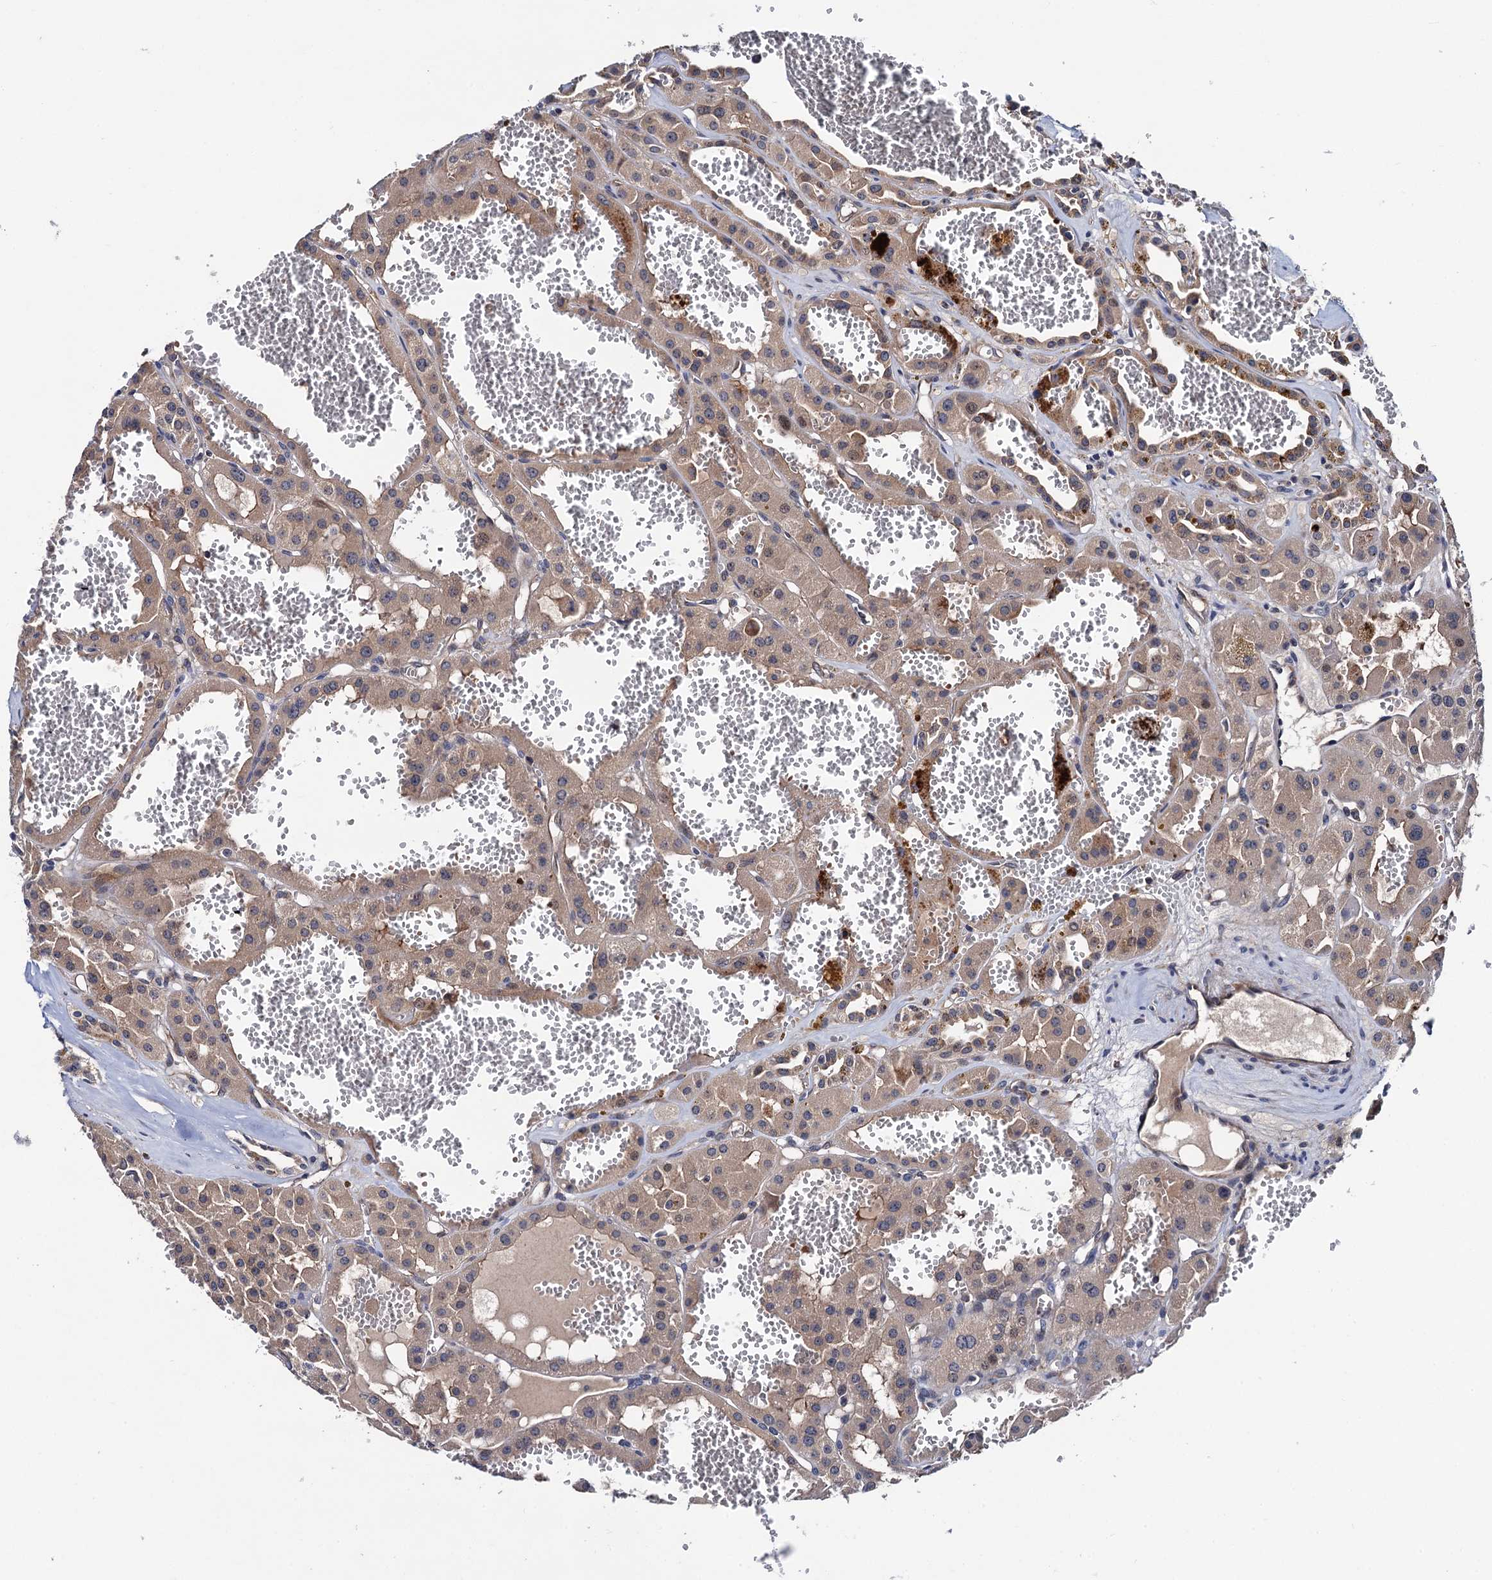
{"staining": {"intensity": "weak", "quantity": "25%-75%", "location": "cytoplasmic/membranous"}, "tissue": "renal cancer", "cell_type": "Tumor cells", "image_type": "cancer", "snomed": [{"axis": "morphology", "description": "Carcinoma, NOS"}, {"axis": "topography", "description": "Kidney"}], "caption": "Renal cancer (carcinoma) stained for a protein (brown) displays weak cytoplasmic/membranous positive staining in approximately 25%-75% of tumor cells.", "gene": "TRMT112", "patient": {"sex": "female", "age": 75}}